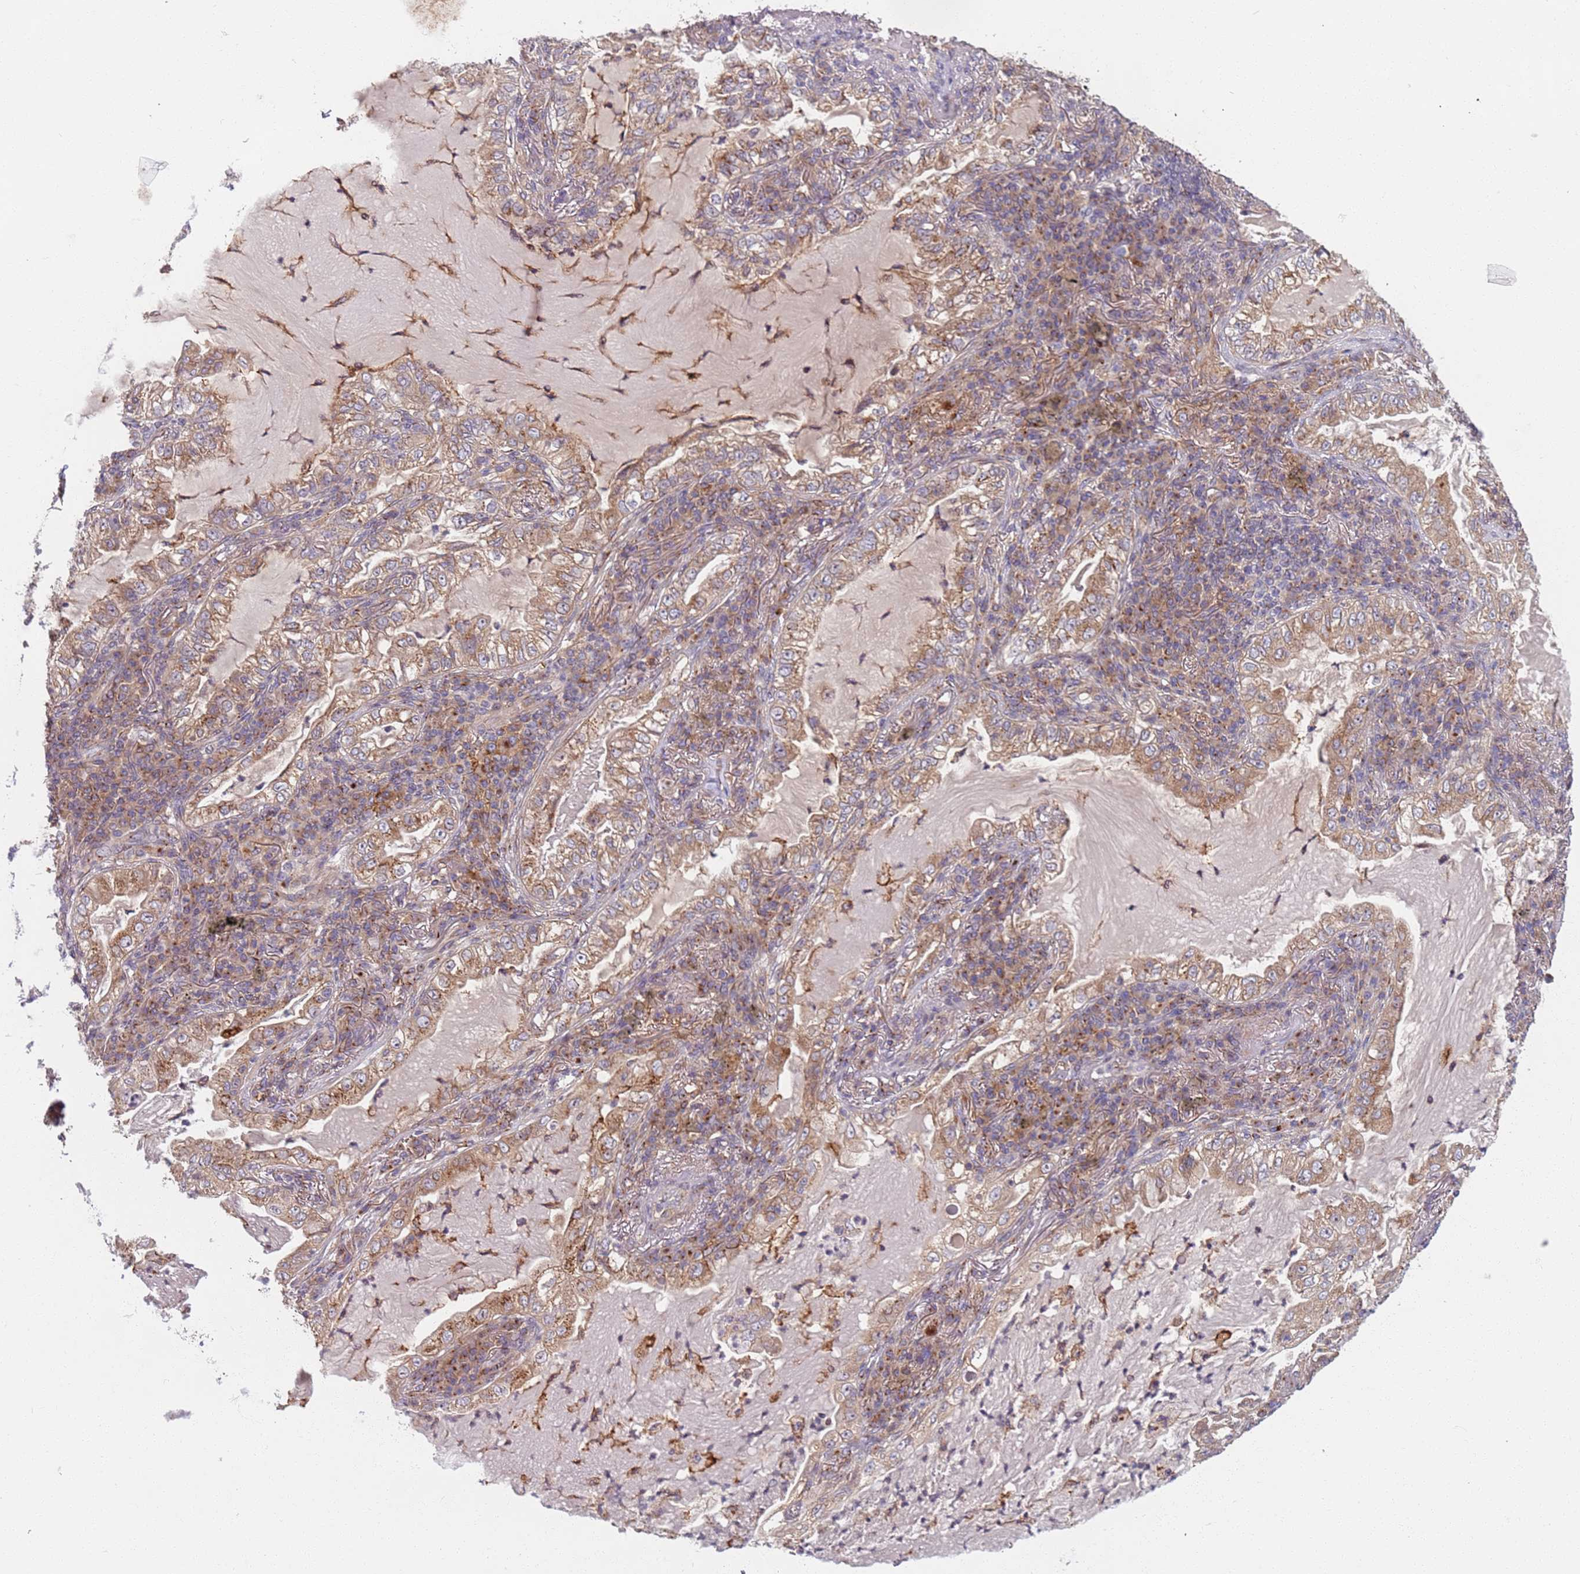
{"staining": {"intensity": "moderate", "quantity": "25%-75%", "location": "cytoplasmic/membranous"}, "tissue": "lung cancer", "cell_type": "Tumor cells", "image_type": "cancer", "snomed": [{"axis": "morphology", "description": "Adenocarcinoma, NOS"}, {"axis": "topography", "description": "Lung"}], "caption": "This micrograph reveals lung cancer (adenocarcinoma) stained with IHC to label a protein in brown. The cytoplasmic/membranous of tumor cells show moderate positivity for the protein. Nuclei are counter-stained blue.", "gene": "AKTIP", "patient": {"sex": "female", "age": 73}}